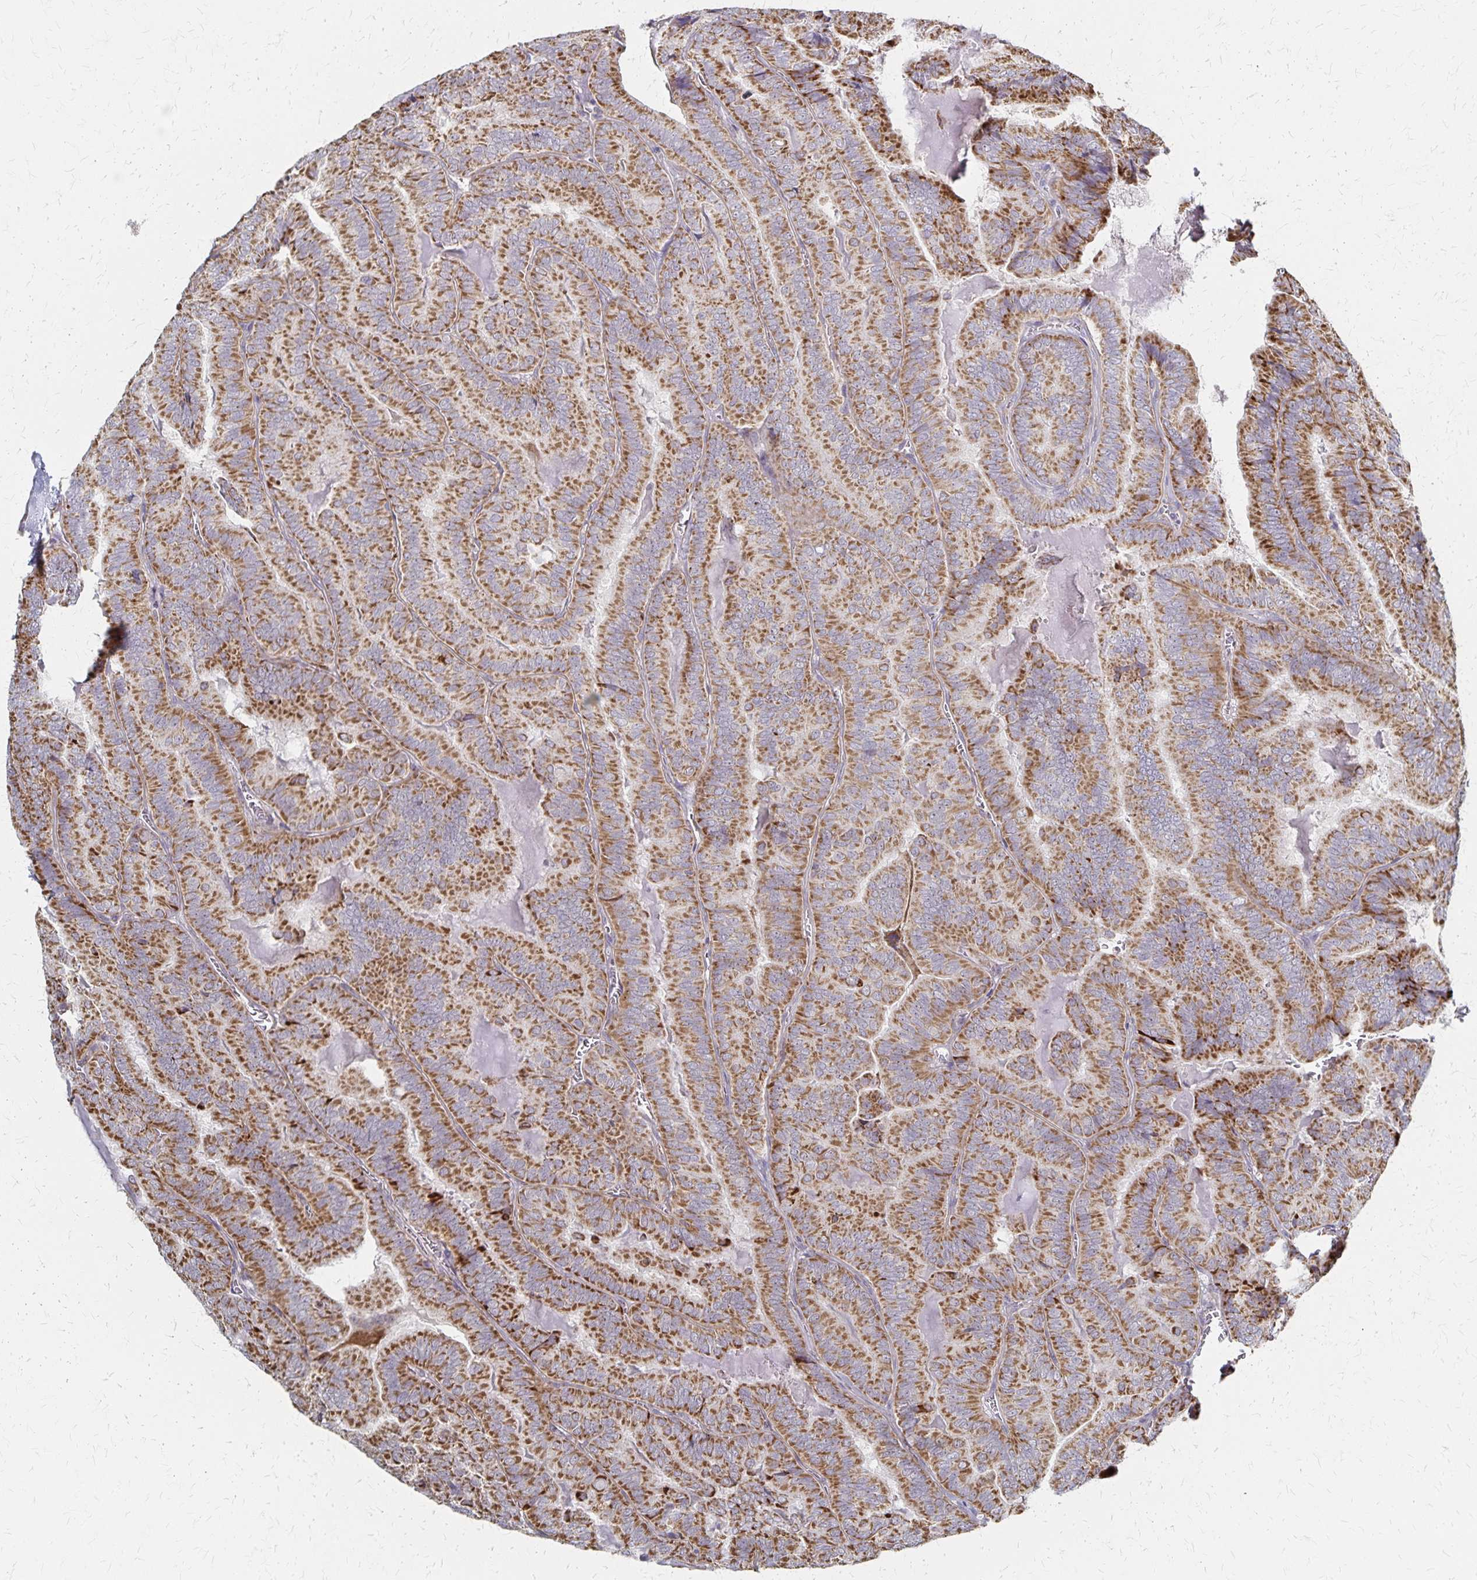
{"staining": {"intensity": "moderate", "quantity": ">75%", "location": "cytoplasmic/membranous"}, "tissue": "thyroid cancer", "cell_type": "Tumor cells", "image_type": "cancer", "snomed": [{"axis": "morphology", "description": "Papillary adenocarcinoma, NOS"}, {"axis": "topography", "description": "Thyroid gland"}], "caption": "Immunohistochemical staining of human thyroid cancer (papillary adenocarcinoma) displays moderate cytoplasmic/membranous protein staining in about >75% of tumor cells.", "gene": "DYRK4", "patient": {"sex": "female", "age": 75}}